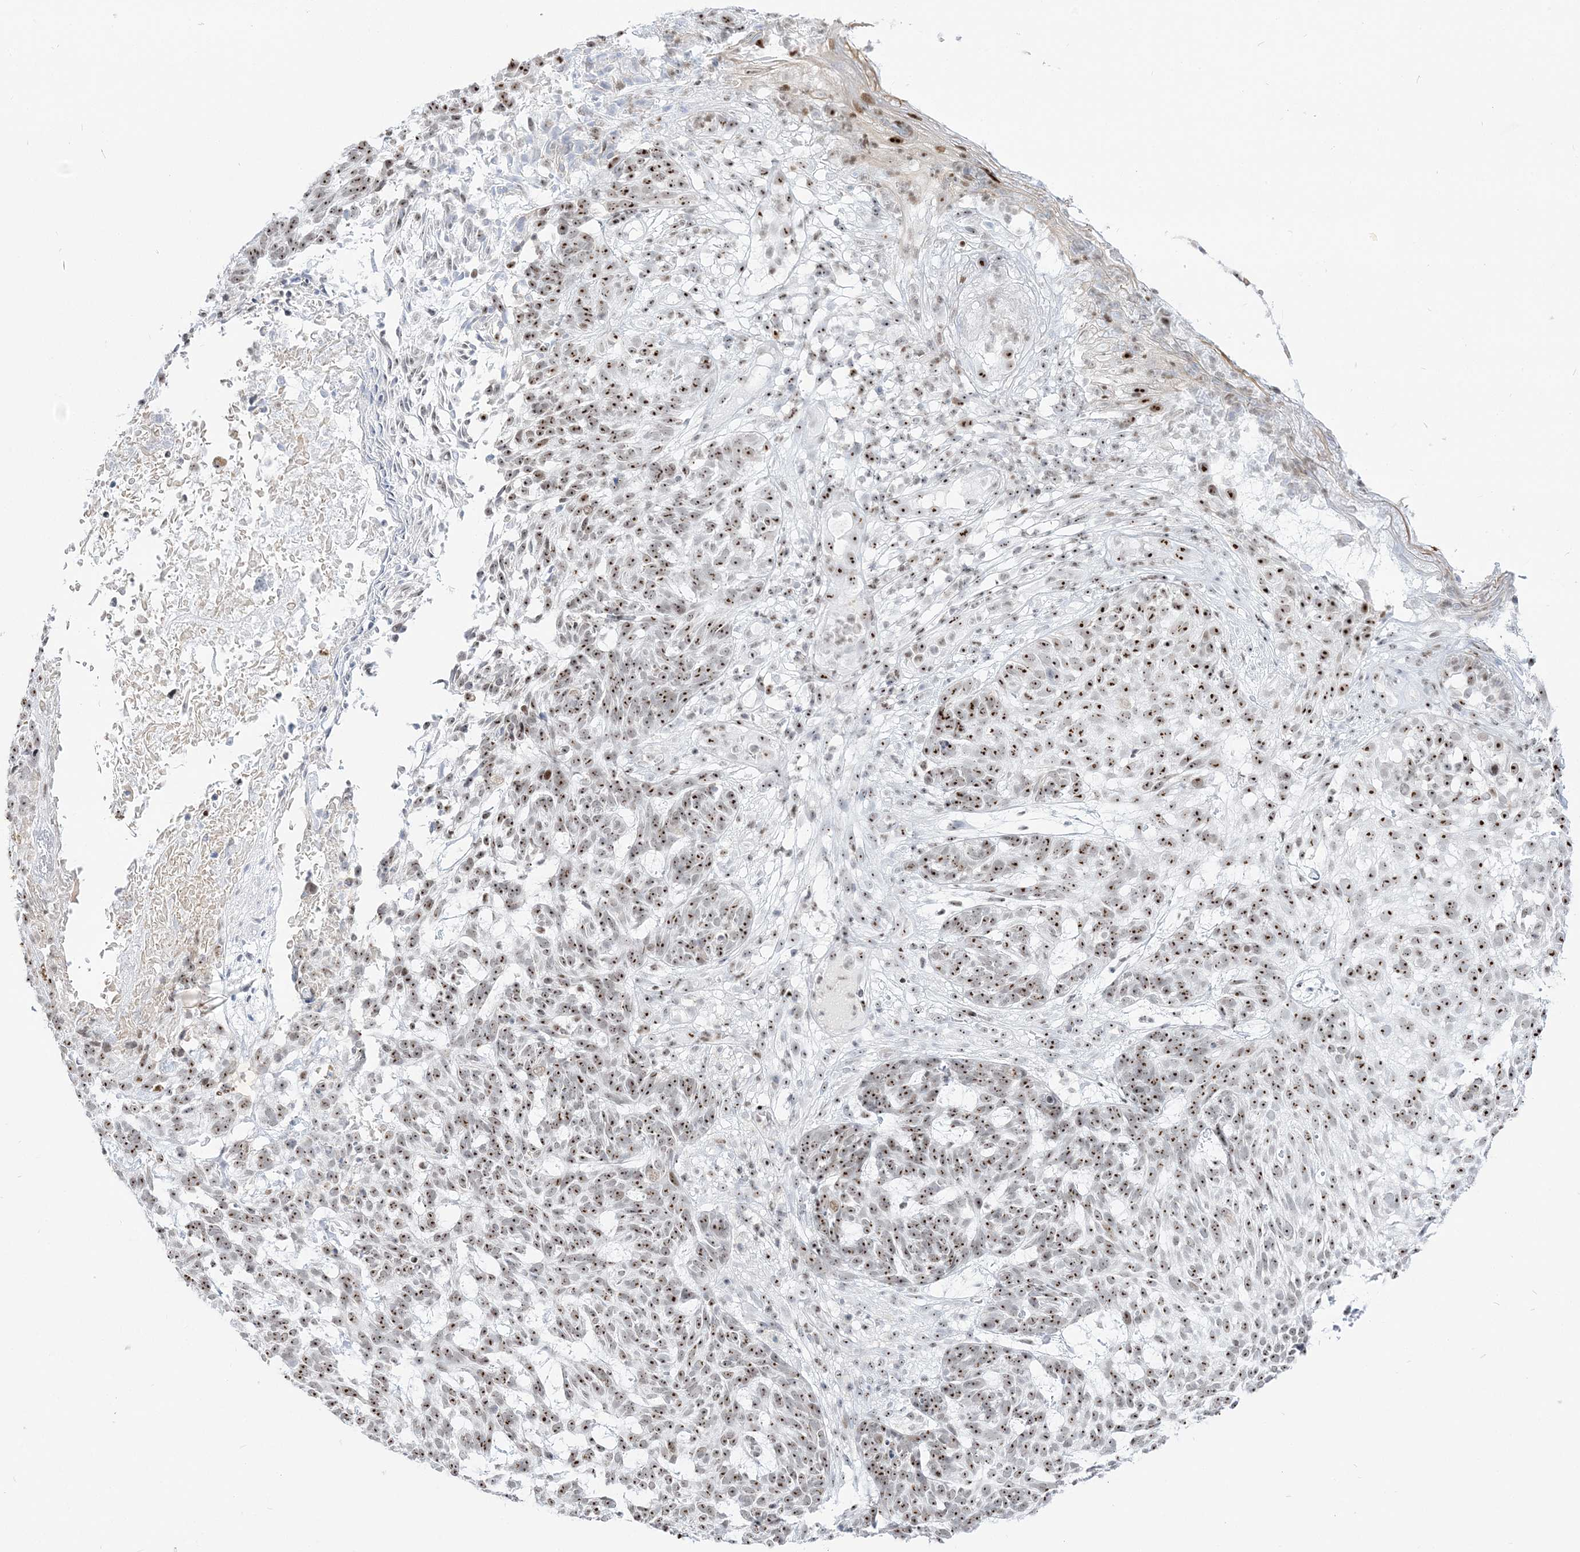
{"staining": {"intensity": "strong", "quantity": ">75%", "location": "nuclear"}, "tissue": "skin cancer", "cell_type": "Tumor cells", "image_type": "cancer", "snomed": [{"axis": "morphology", "description": "Basal cell carcinoma"}, {"axis": "topography", "description": "Skin"}], "caption": "Human skin cancer (basal cell carcinoma) stained with a protein marker exhibits strong staining in tumor cells.", "gene": "DDX21", "patient": {"sex": "male", "age": 85}}